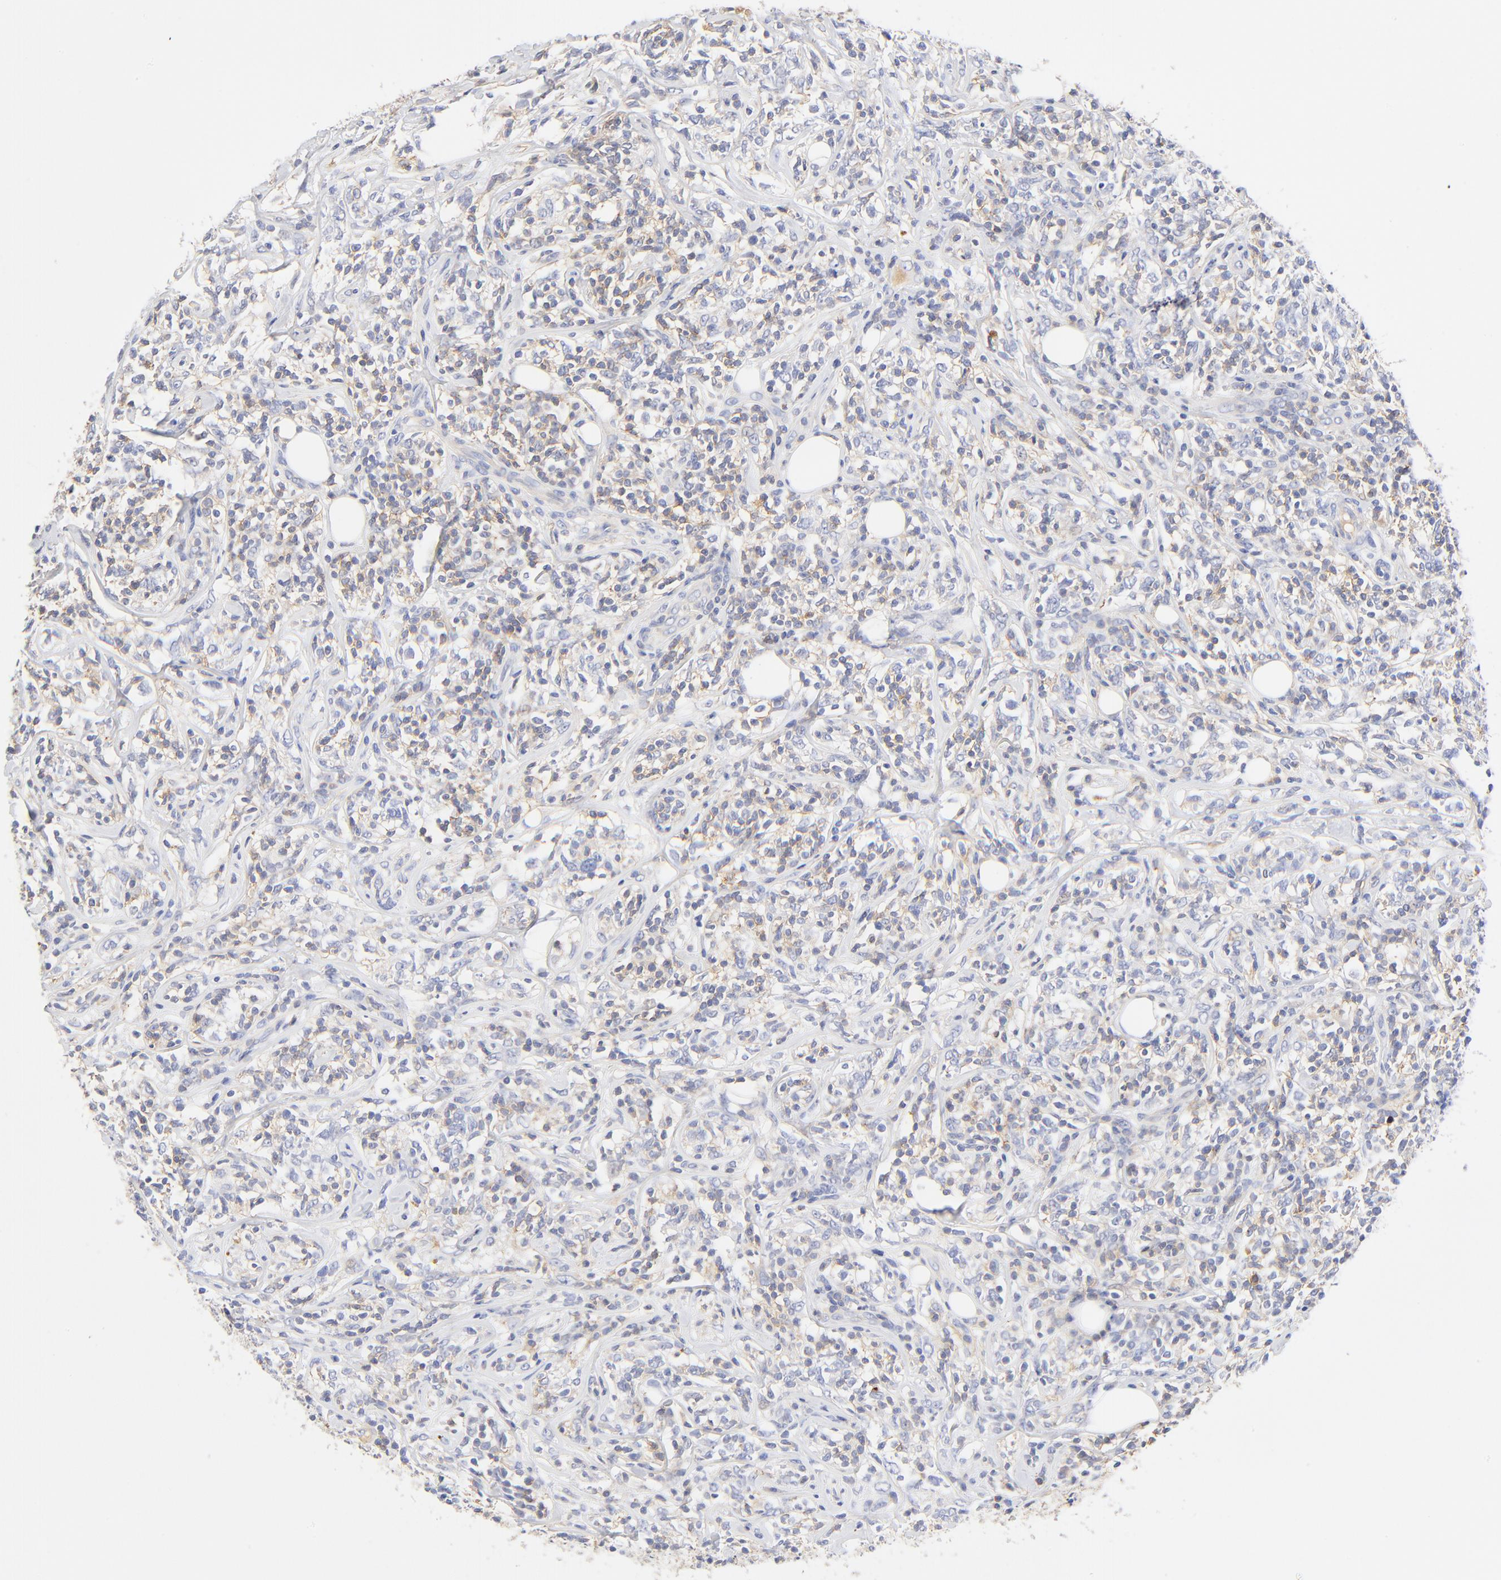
{"staining": {"intensity": "weak", "quantity": "25%-75%", "location": "cytoplasmic/membranous"}, "tissue": "lymphoma", "cell_type": "Tumor cells", "image_type": "cancer", "snomed": [{"axis": "morphology", "description": "Malignant lymphoma, non-Hodgkin's type, High grade"}, {"axis": "topography", "description": "Lymph node"}], "caption": "Weak cytoplasmic/membranous staining is seen in about 25%-75% of tumor cells in malignant lymphoma, non-Hodgkin's type (high-grade).", "gene": "MDGA2", "patient": {"sex": "female", "age": 84}}